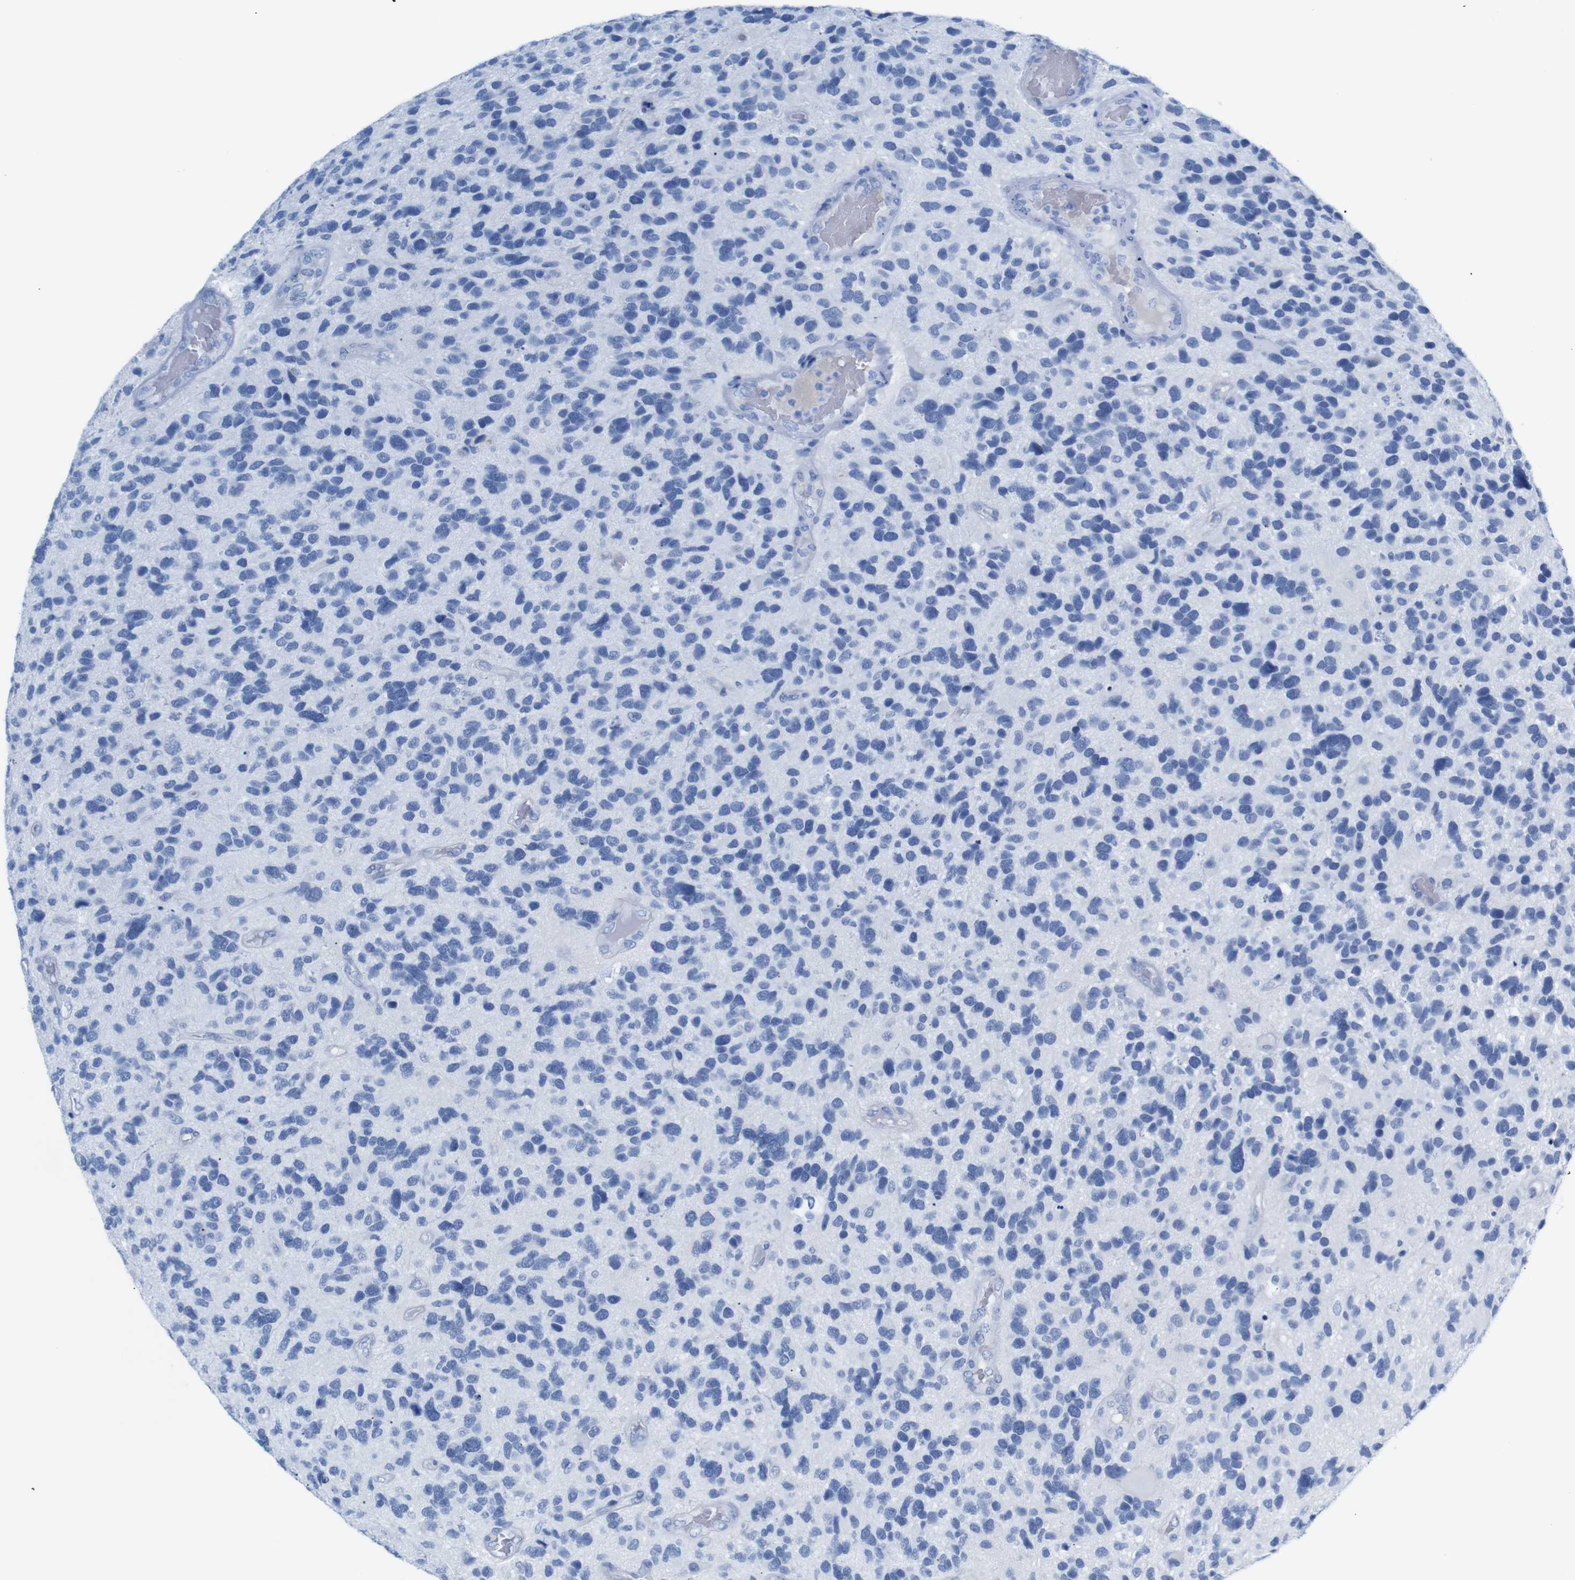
{"staining": {"intensity": "negative", "quantity": "none", "location": "none"}, "tissue": "glioma", "cell_type": "Tumor cells", "image_type": "cancer", "snomed": [{"axis": "morphology", "description": "Glioma, malignant, High grade"}, {"axis": "topography", "description": "Brain"}], "caption": "Tumor cells show no significant staining in high-grade glioma (malignant).", "gene": "ERVMER34-1", "patient": {"sex": "female", "age": 58}}